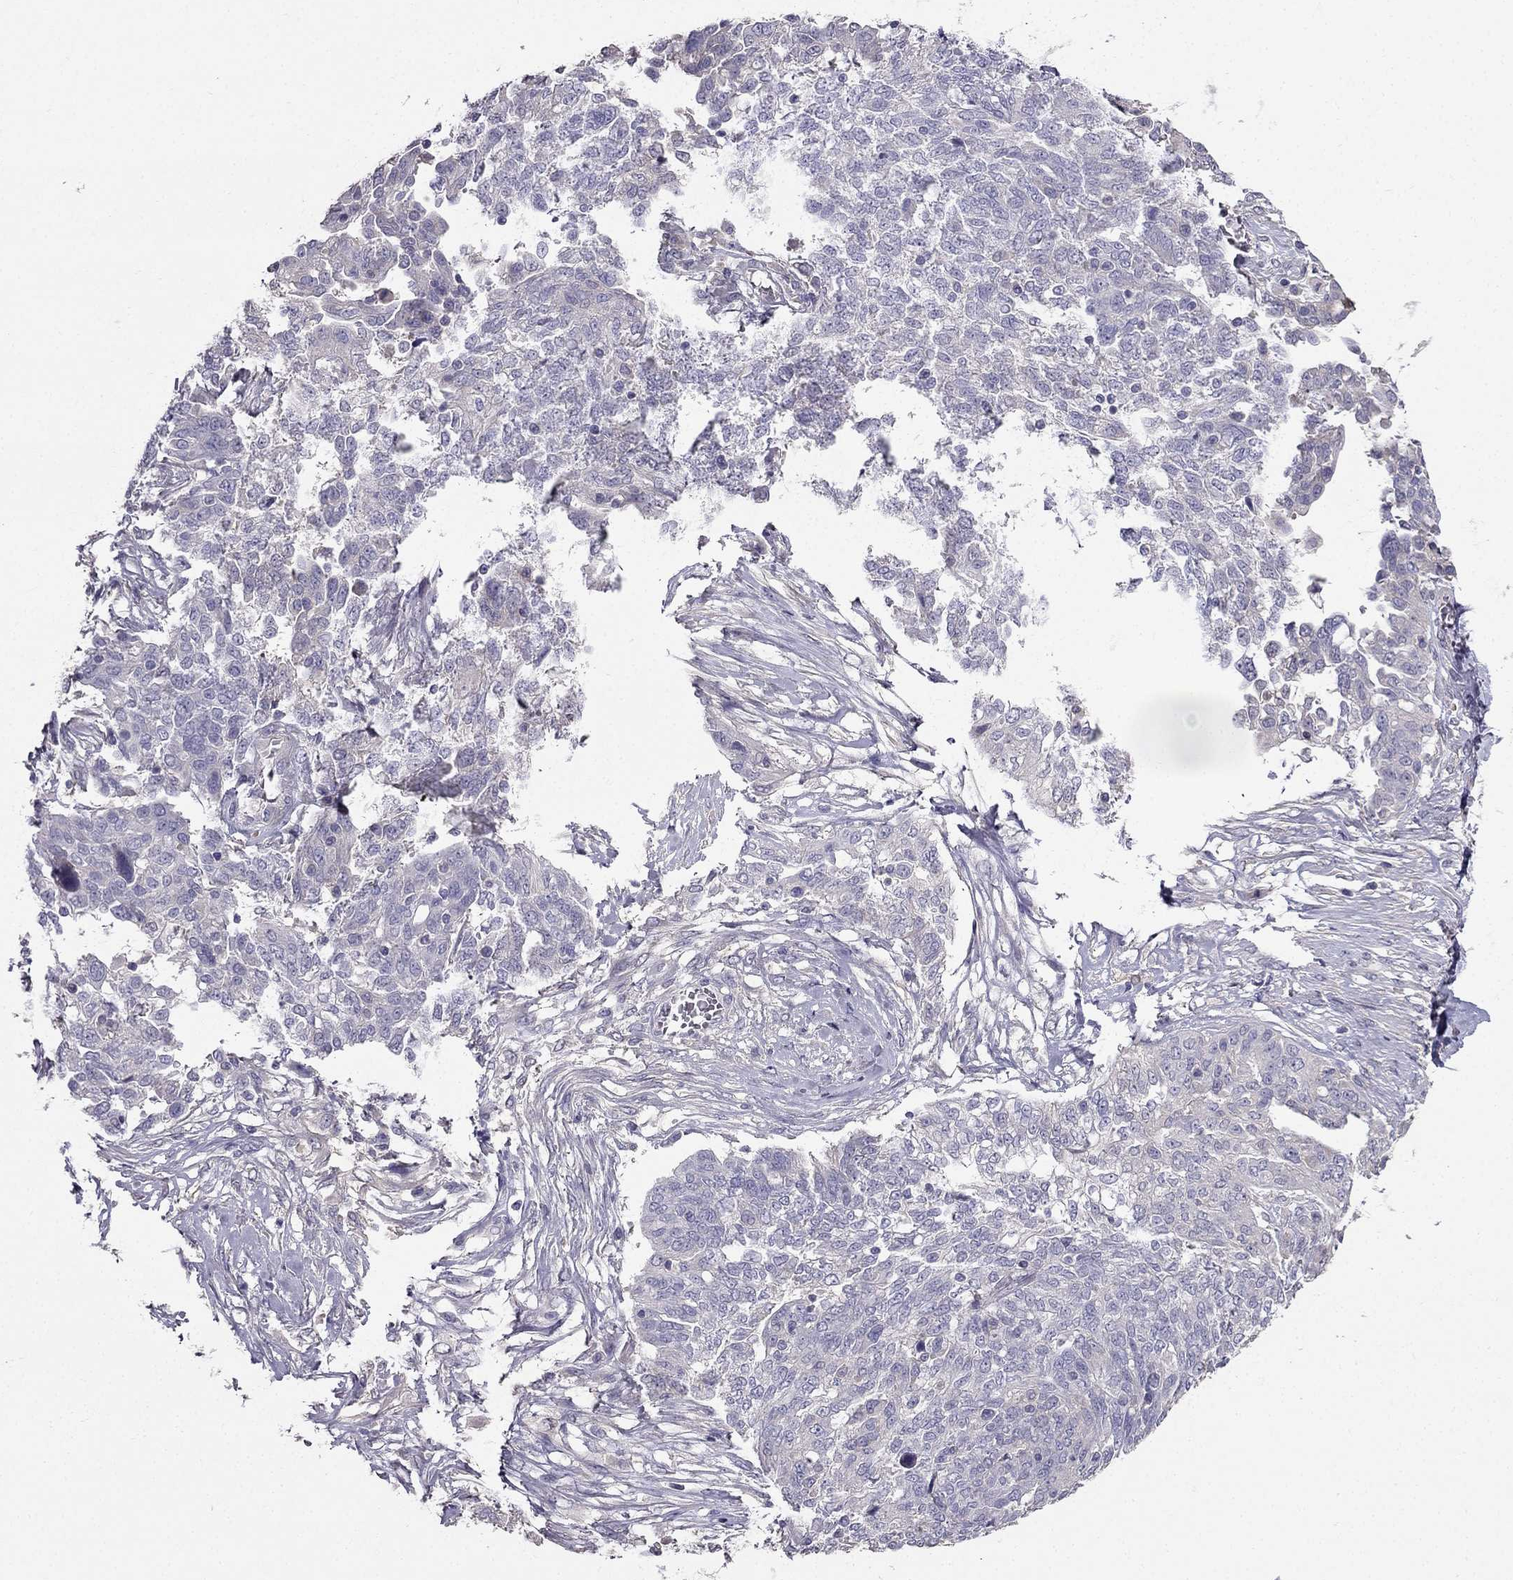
{"staining": {"intensity": "negative", "quantity": "none", "location": "none"}, "tissue": "ovarian cancer", "cell_type": "Tumor cells", "image_type": "cancer", "snomed": [{"axis": "morphology", "description": "Cystadenocarcinoma, serous, NOS"}, {"axis": "topography", "description": "Ovary"}], "caption": "IHC of ovarian cancer (serous cystadenocarcinoma) exhibits no expression in tumor cells.", "gene": "AS3MT", "patient": {"sex": "female", "age": 67}}